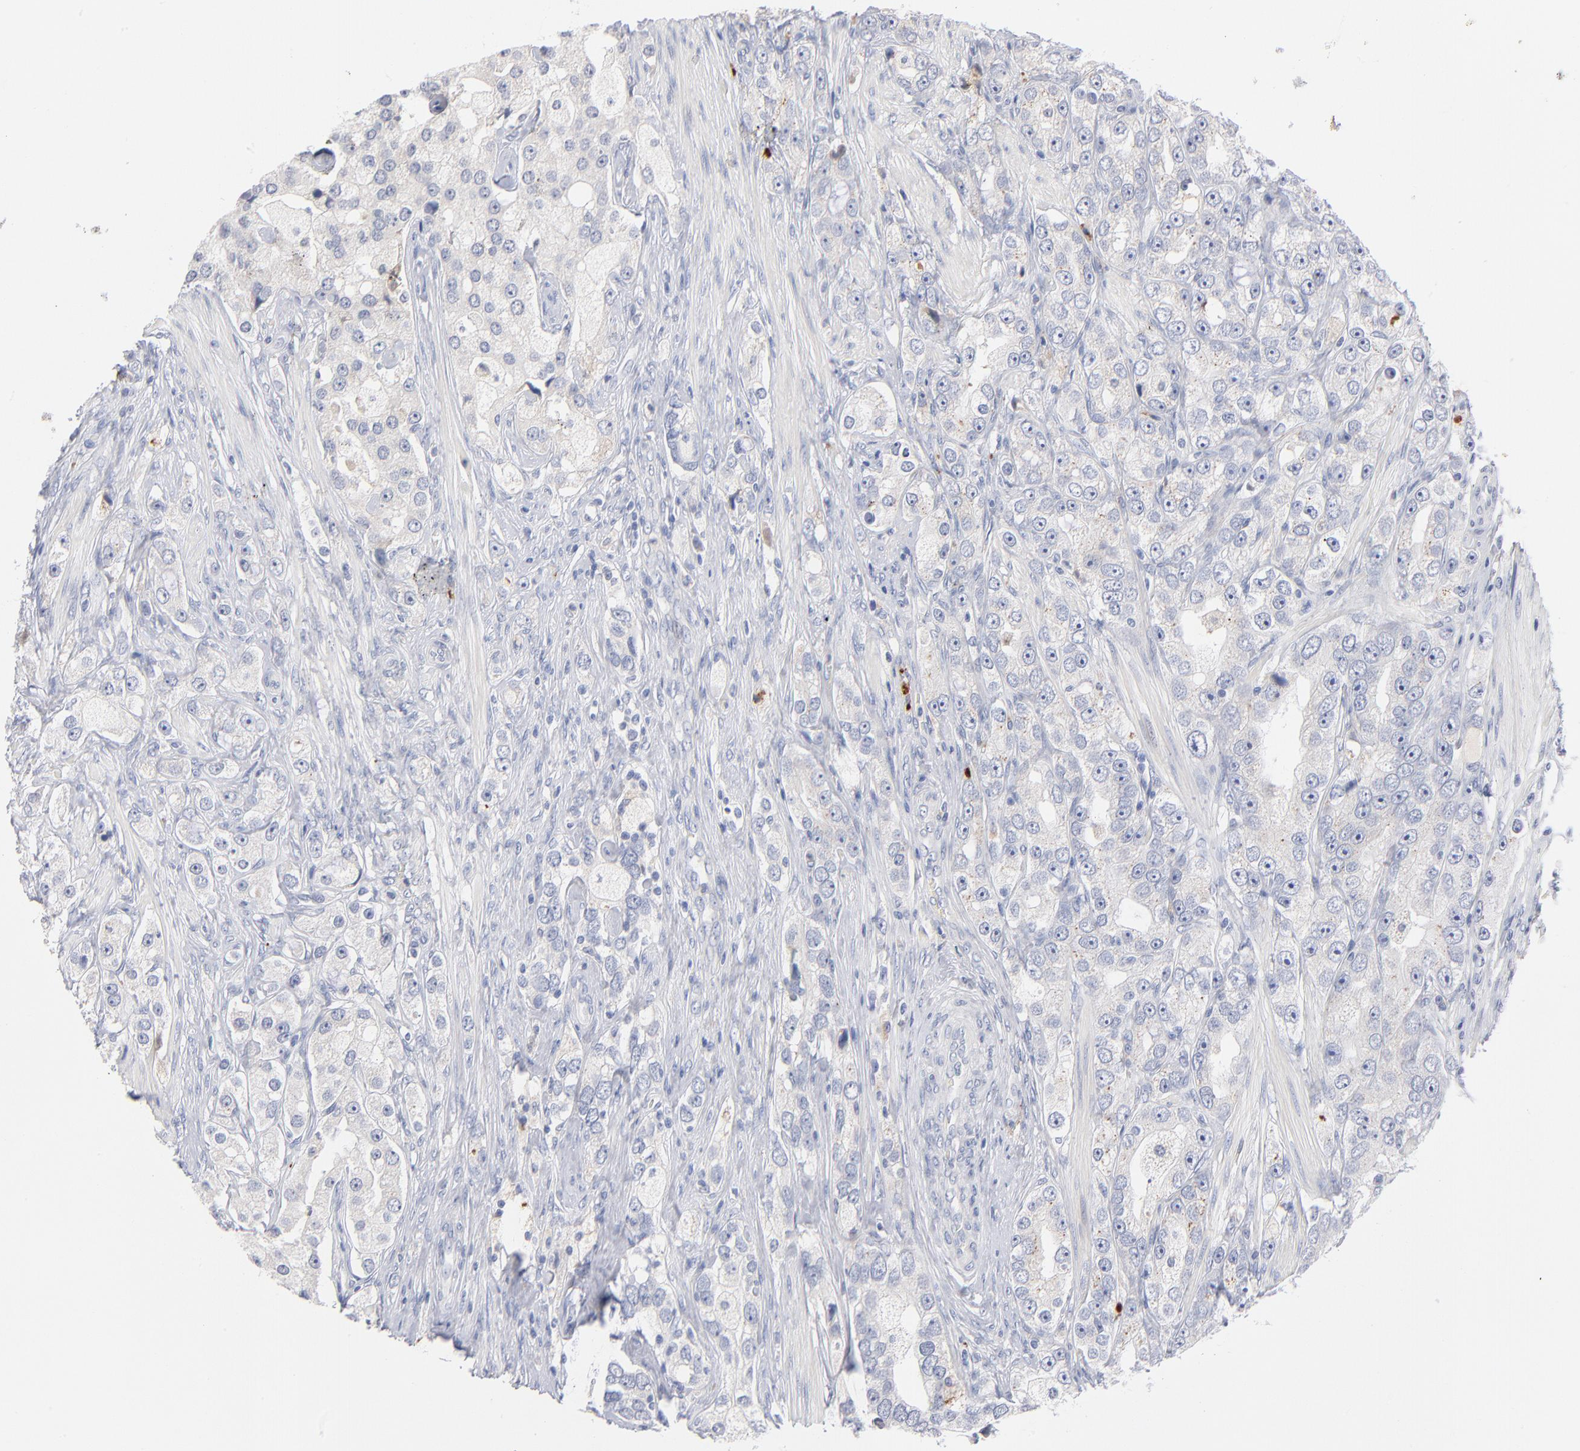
{"staining": {"intensity": "moderate", "quantity": "25%-75%", "location": "cytoplasmic/membranous"}, "tissue": "prostate cancer", "cell_type": "Tumor cells", "image_type": "cancer", "snomed": [{"axis": "morphology", "description": "Adenocarcinoma, High grade"}, {"axis": "topography", "description": "Prostate"}], "caption": "This is a micrograph of immunohistochemistry (IHC) staining of adenocarcinoma (high-grade) (prostate), which shows moderate positivity in the cytoplasmic/membranous of tumor cells.", "gene": "F12", "patient": {"sex": "male", "age": 63}}